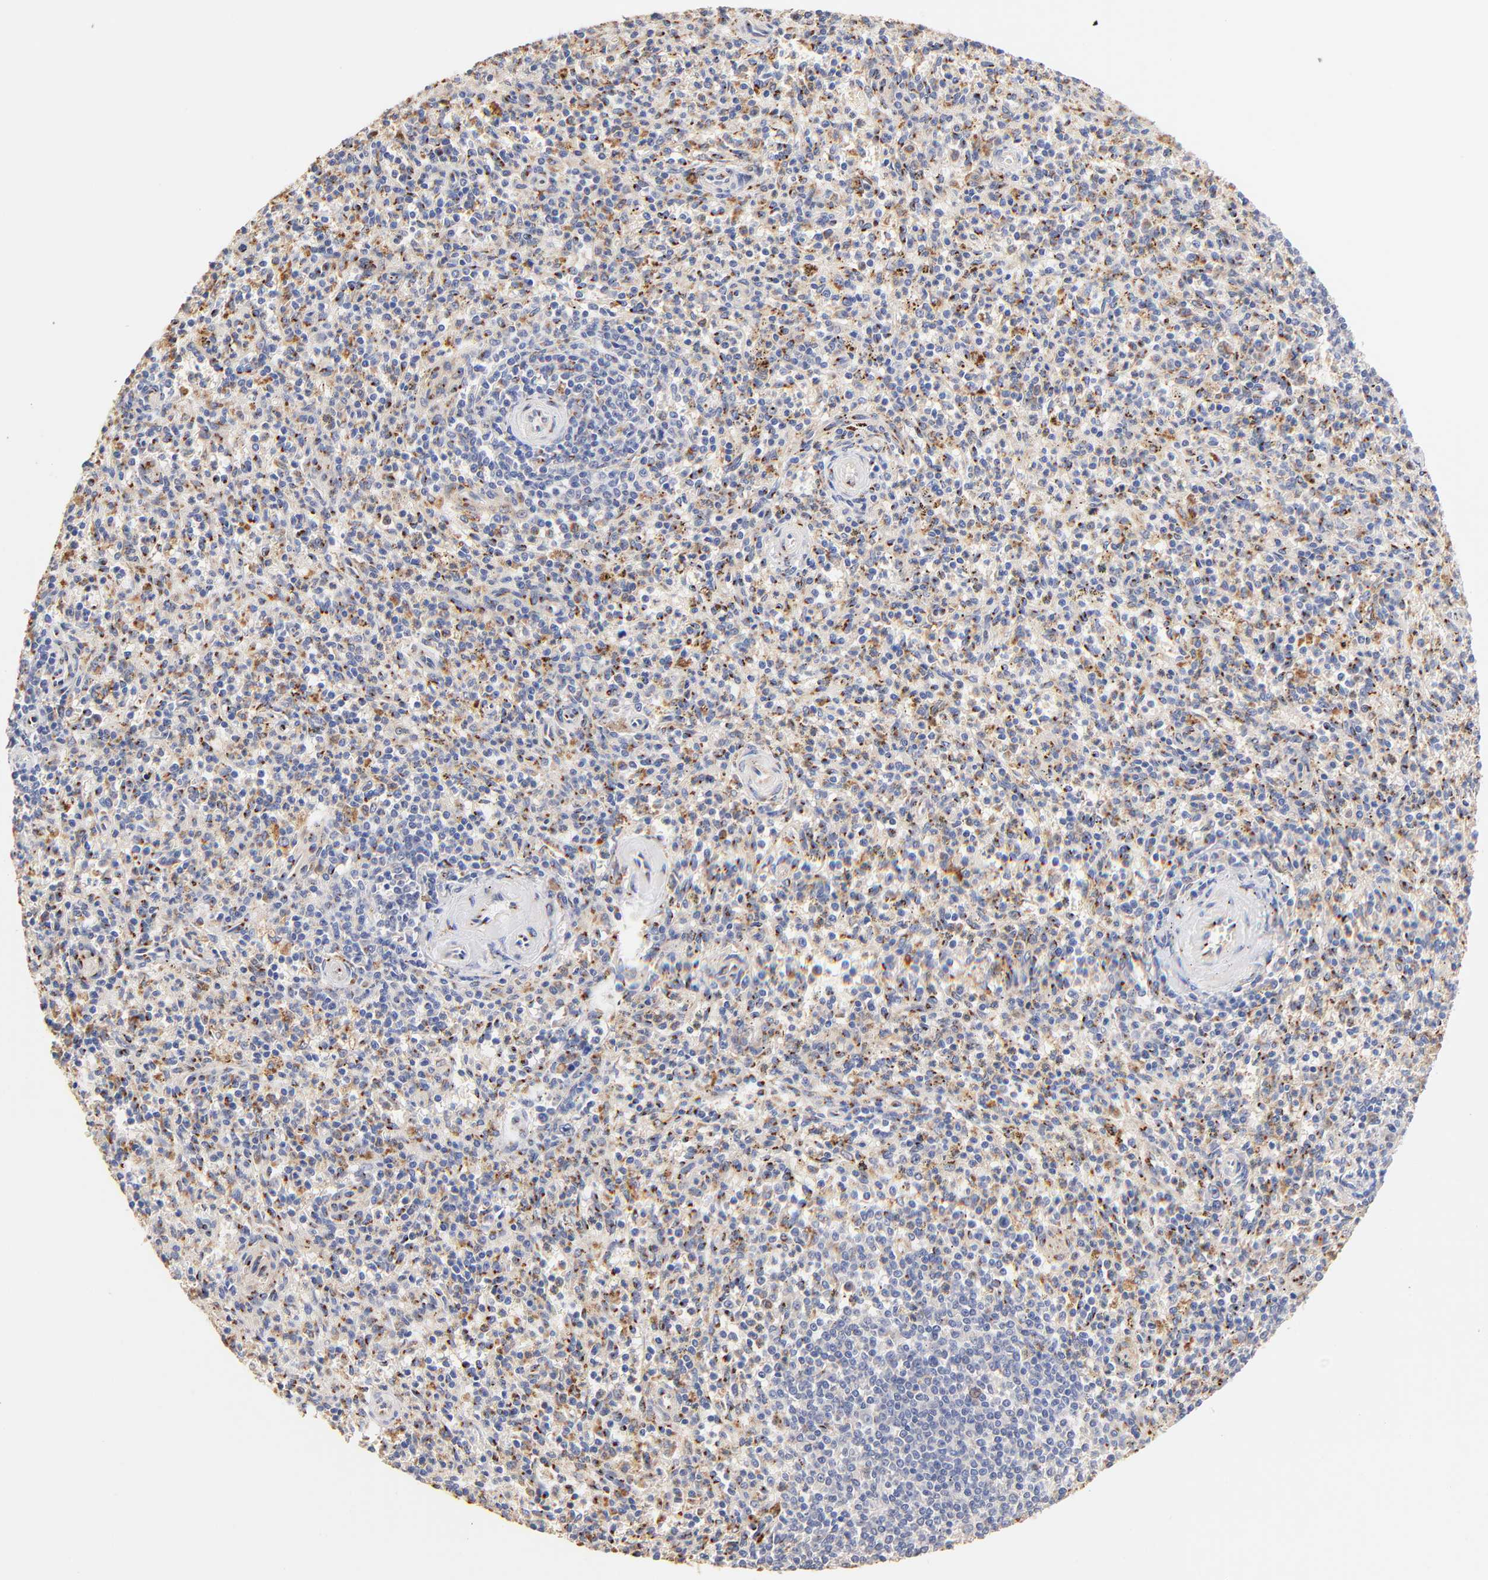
{"staining": {"intensity": "moderate", "quantity": "25%-75%", "location": "cytoplasmic/membranous"}, "tissue": "spleen", "cell_type": "Cells in red pulp", "image_type": "normal", "snomed": [{"axis": "morphology", "description": "Normal tissue, NOS"}, {"axis": "topography", "description": "Spleen"}], "caption": "This photomicrograph displays IHC staining of normal spleen, with medium moderate cytoplasmic/membranous positivity in about 25%-75% of cells in red pulp.", "gene": "FMNL3", "patient": {"sex": "male", "age": 72}}